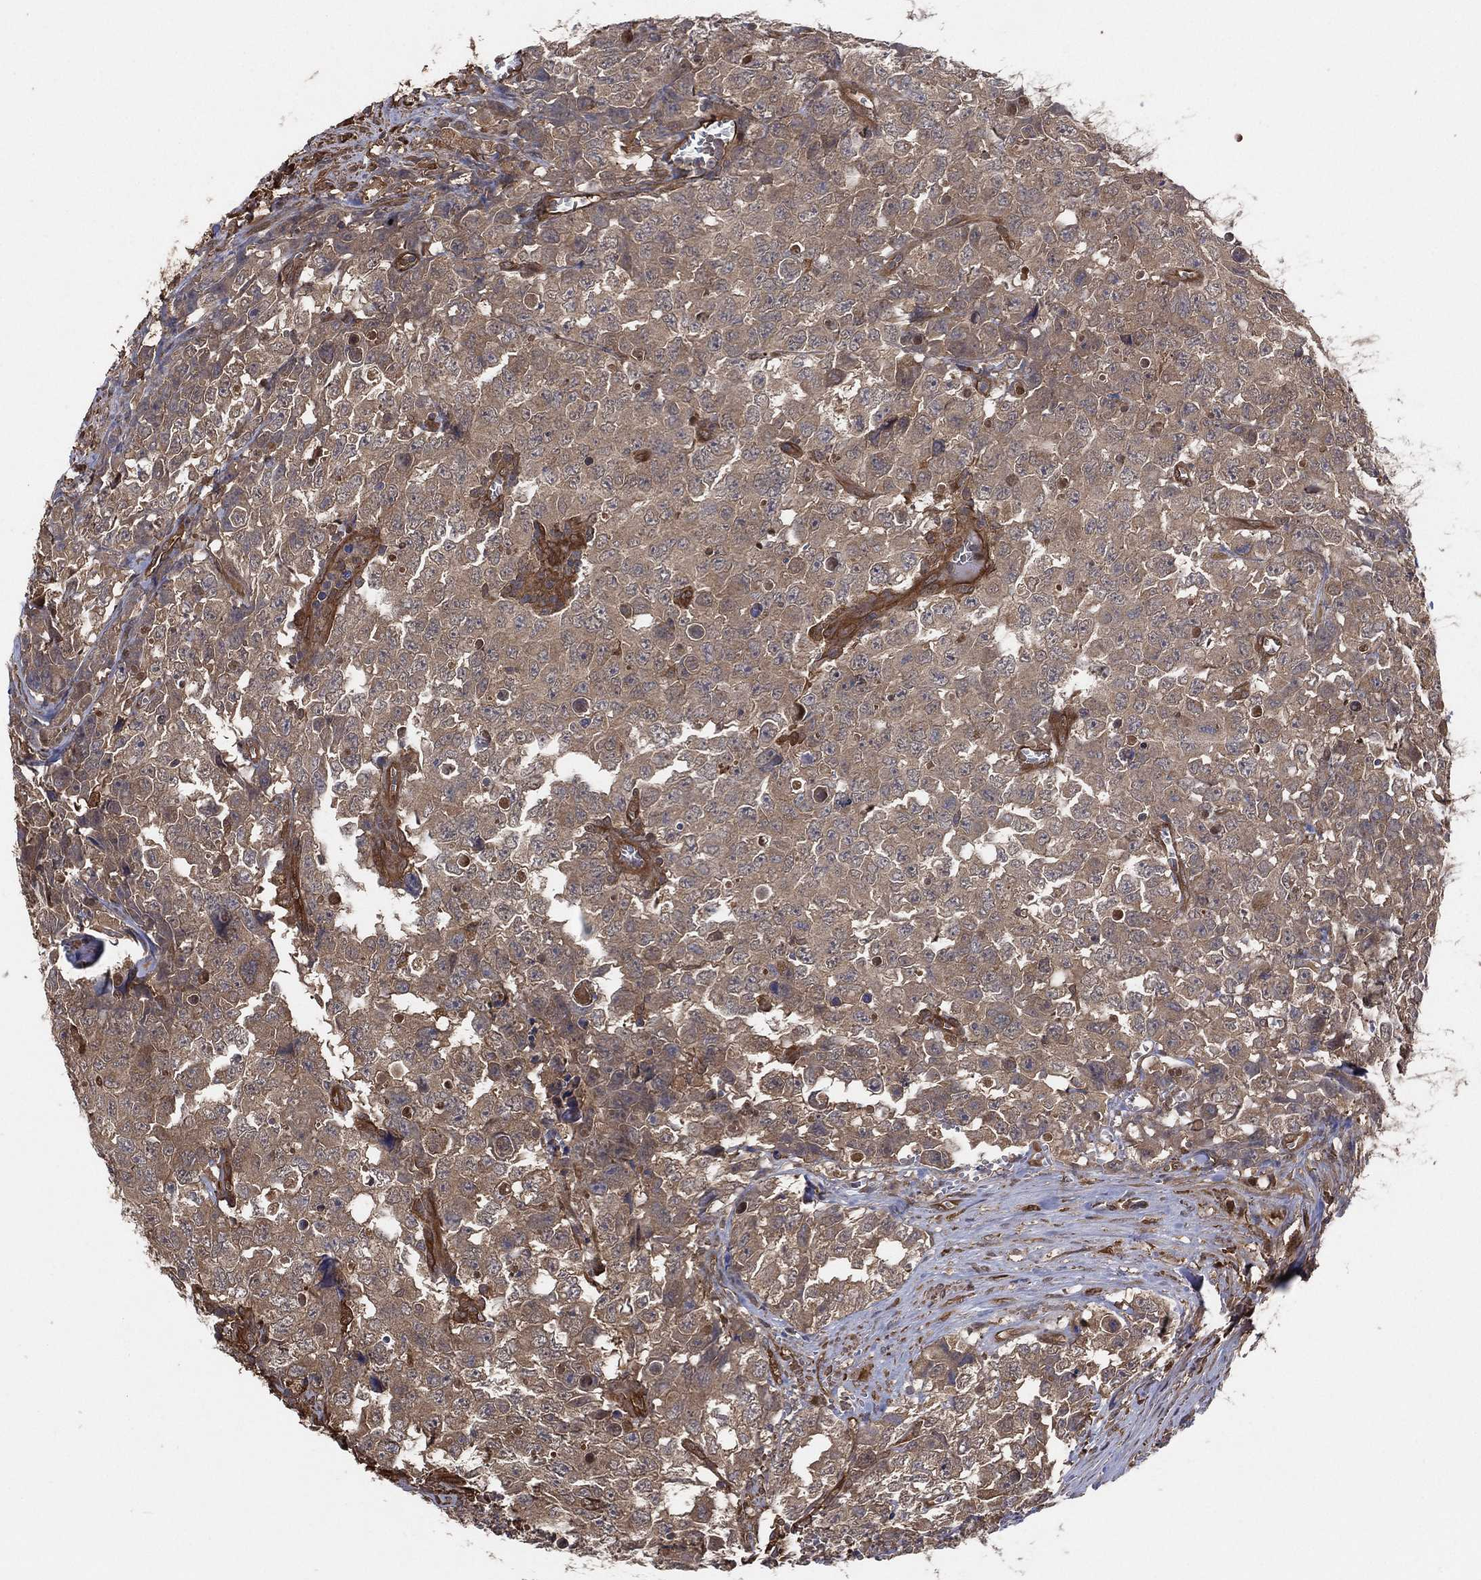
{"staining": {"intensity": "moderate", "quantity": ">75%", "location": "cytoplasmic/membranous"}, "tissue": "testis cancer", "cell_type": "Tumor cells", "image_type": "cancer", "snomed": [{"axis": "morphology", "description": "Carcinoma, Embryonal, NOS"}, {"axis": "topography", "description": "Testis"}], "caption": "DAB (3,3'-diaminobenzidine) immunohistochemical staining of human testis cancer (embryonal carcinoma) reveals moderate cytoplasmic/membranous protein positivity in approximately >75% of tumor cells.", "gene": "PSMG4", "patient": {"sex": "male", "age": 23}}